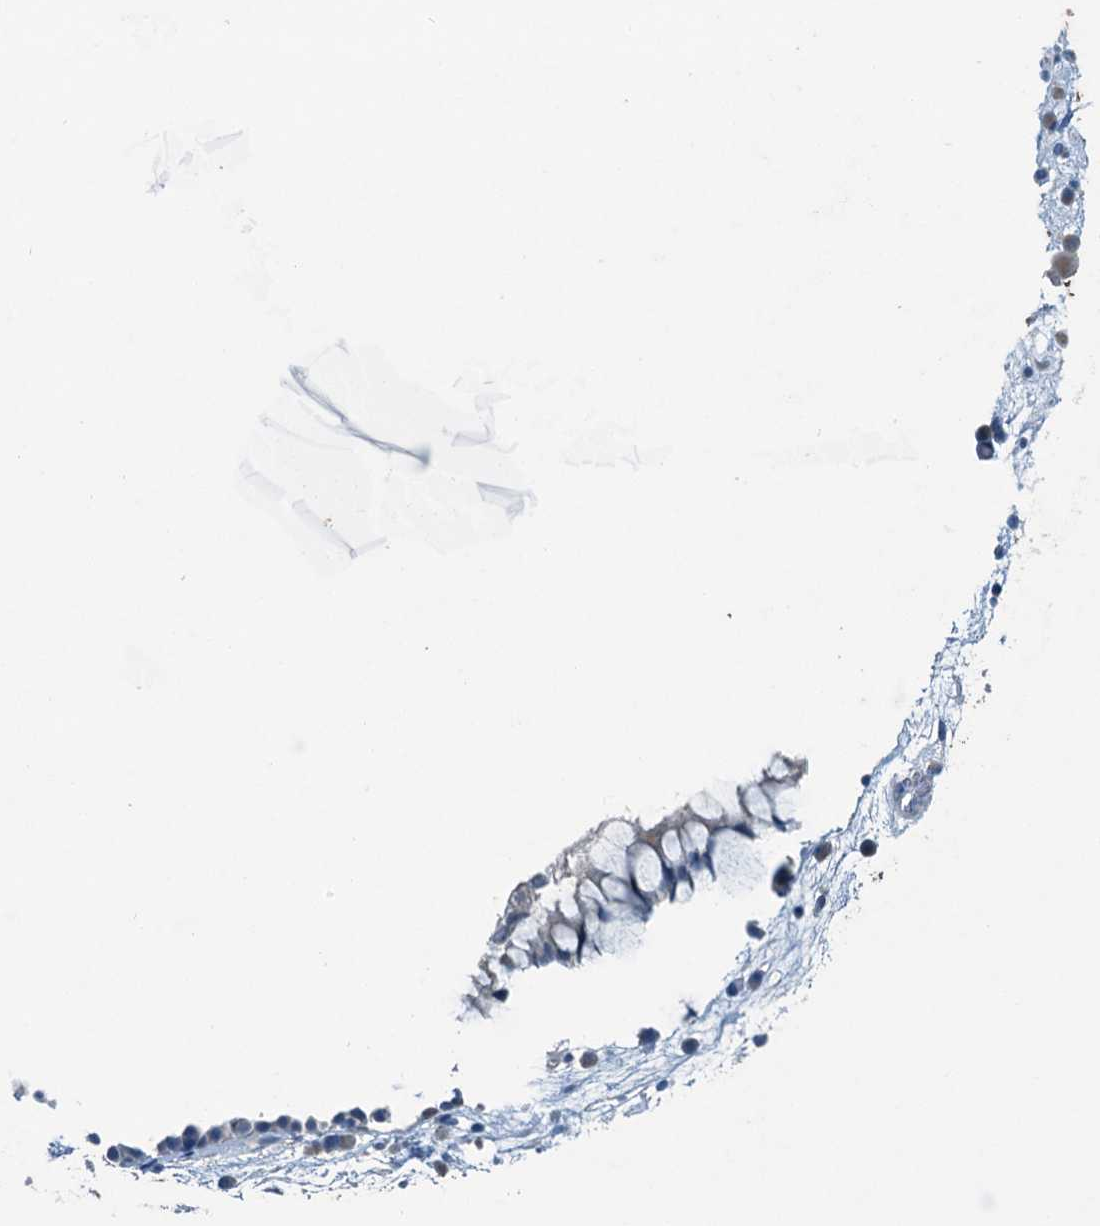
{"staining": {"intensity": "negative", "quantity": "none", "location": "none"}, "tissue": "nasopharynx", "cell_type": "Respiratory epithelial cells", "image_type": "normal", "snomed": [{"axis": "morphology", "description": "Normal tissue, NOS"}, {"axis": "morphology", "description": "Inflammation, NOS"}, {"axis": "morphology", "description": "Malignant melanoma, Metastatic site"}, {"axis": "topography", "description": "Nasopharynx"}], "caption": "Respiratory epithelial cells are negative for brown protein staining in benign nasopharynx. (DAB (3,3'-diaminobenzidine) immunohistochemistry (IHC) visualized using brightfield microscopy, high magnification).", "gene": "CBLIF", "patient": {"sex": "male", "age": 70}}